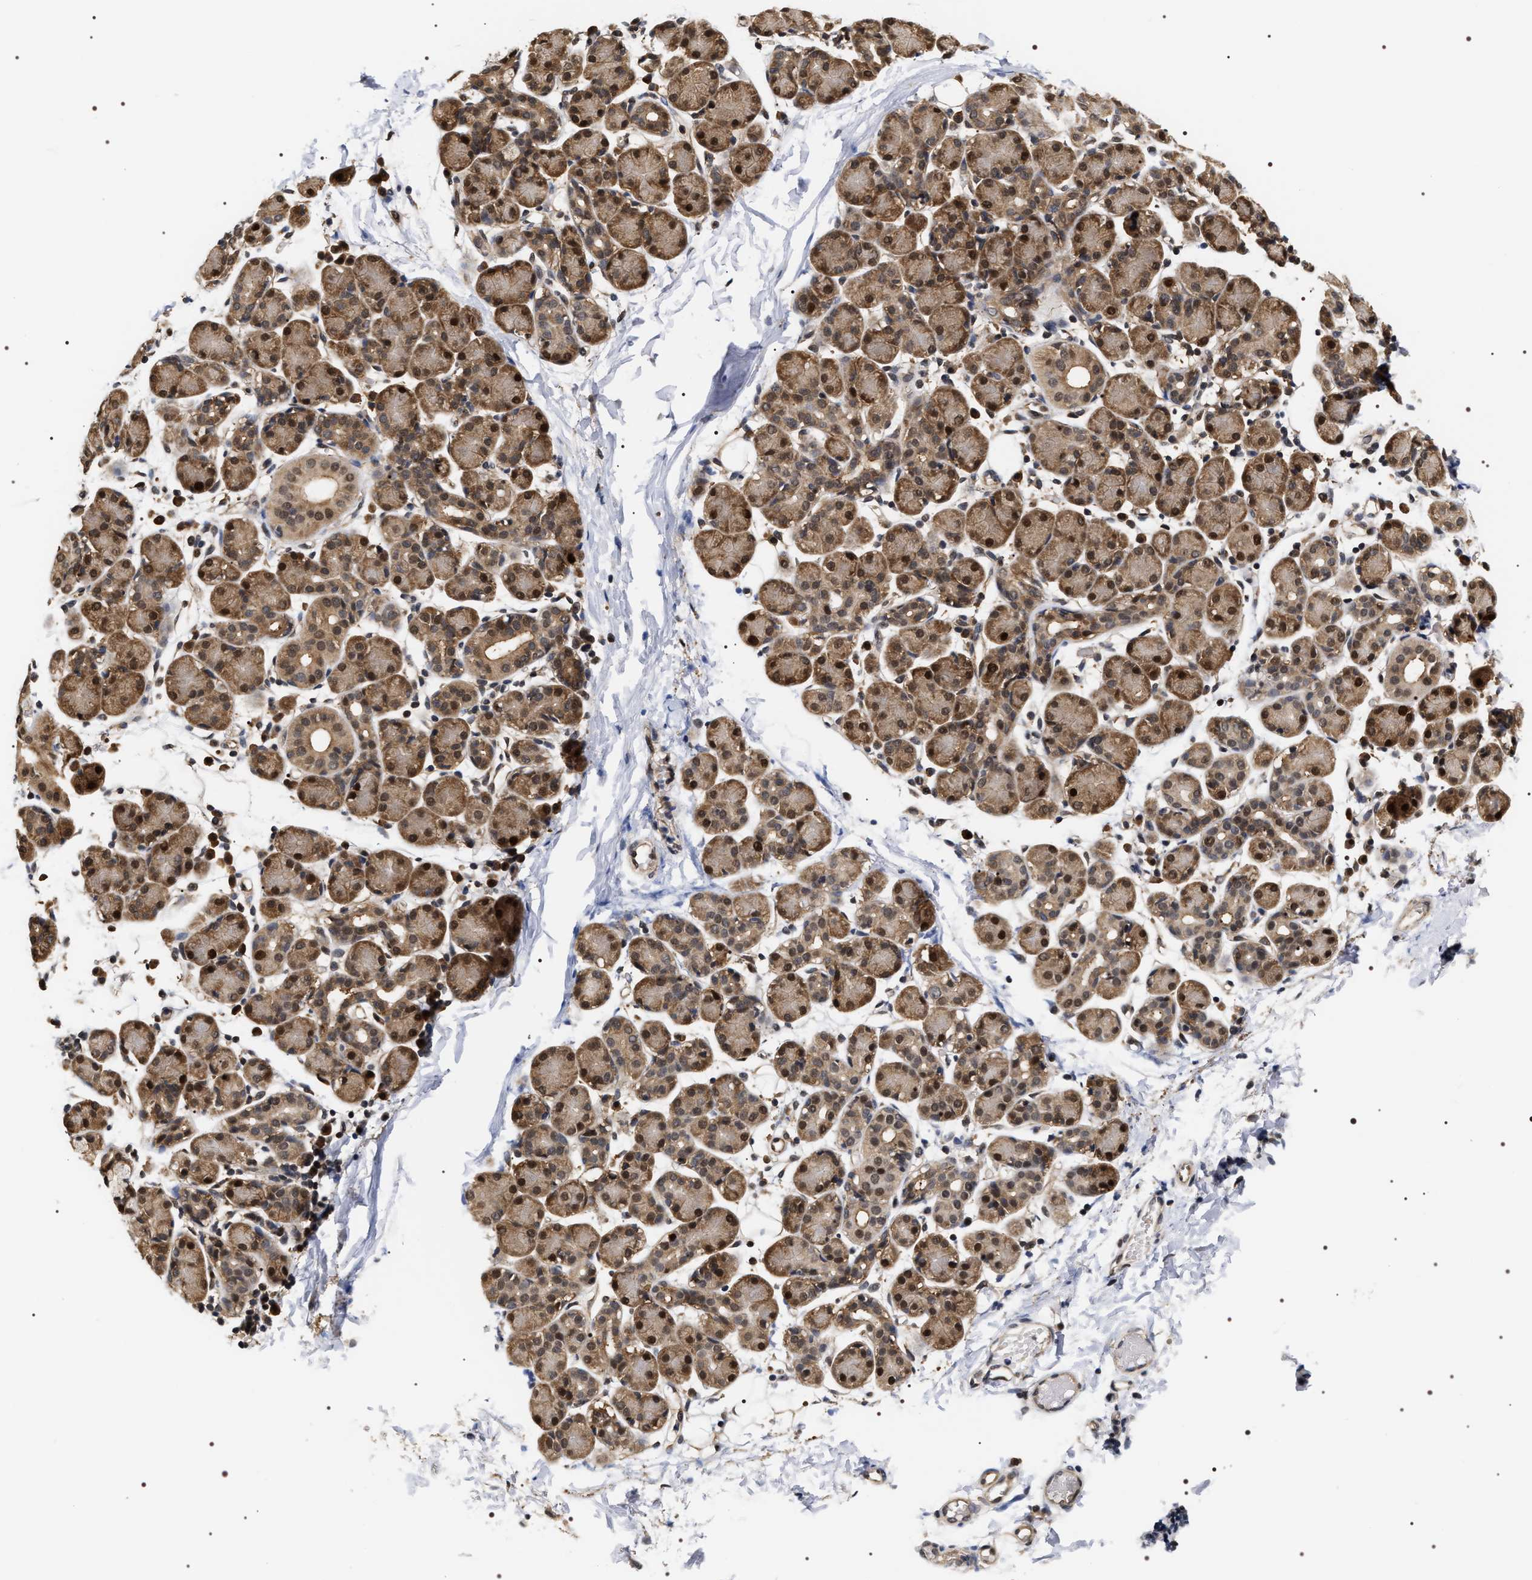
{"staining": {"intensity": "strong", "quantity": ">75%", "location": "cytoplasmic/membranous,nuclear"}, "tissue": "salivary gland", "cell_type": "Glandular cells", "image_type": "normal", "snomed": [{"axis": "morphology", "description": "Normal tissue, NOS"}, {"axis": "morphology", "description": "Inflammation, NOS"}, {"axis": "topography", "description": "Lymph node"}, {"axis": "topography", "description": "Salivary gland"}], "caption": "This is a micrograph of immunohistochemistry staining of unremarkable salivary gland, which shows strong staining in the cytoplasmic/membranous,nuclear of glandular cells.", "gene": "BAG6", "patient": {"sex": "male", "age": 3}}